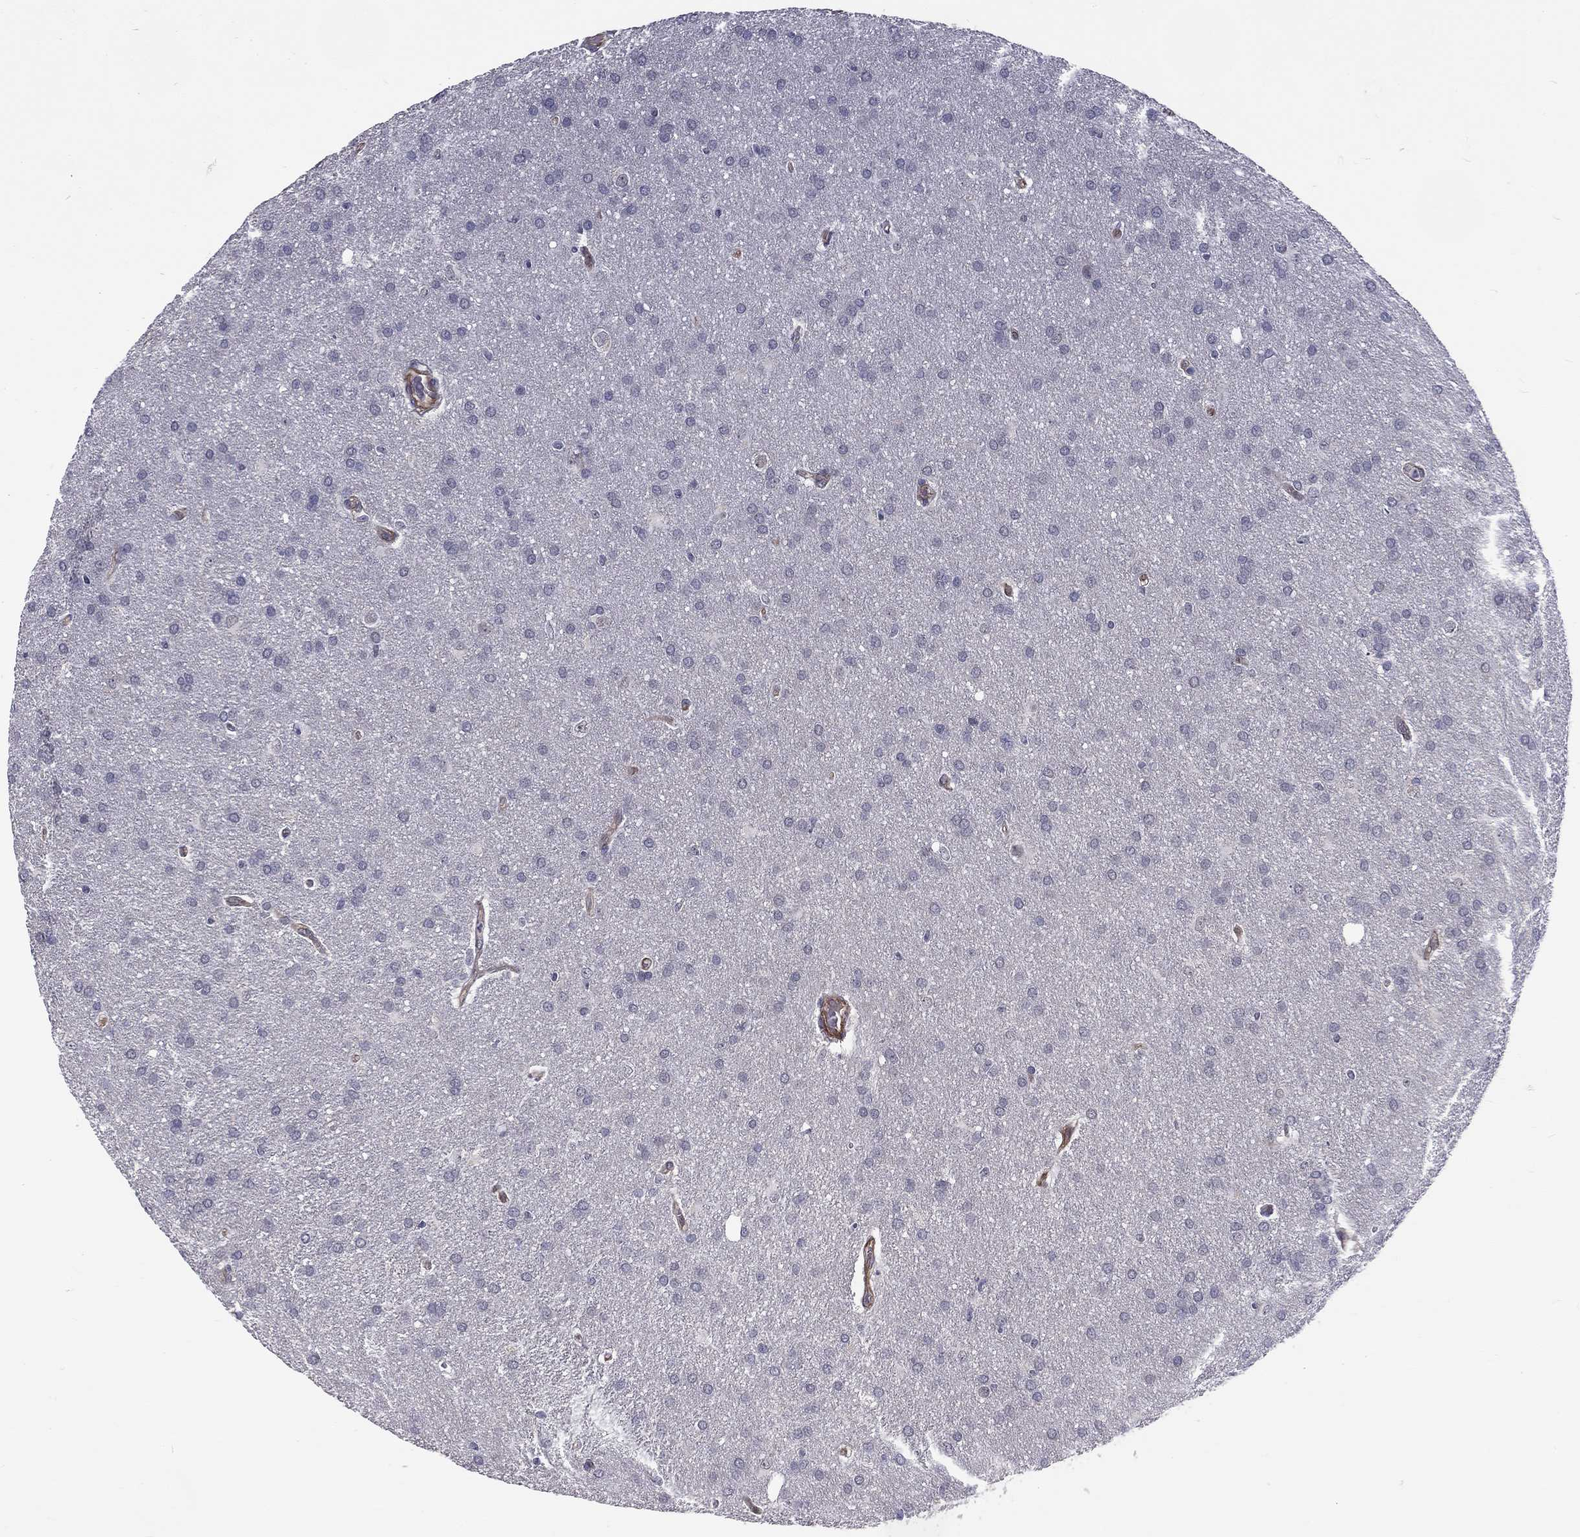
{"staining": {"intensity": "negative", "quantity": "none", "location": "none"}, "tissue": "glioma", "cell_type": "Tumor cells", "image_type": "cancer", "snomed": [{"axis": "morphology", "description": "Glioma, malignant, Low grade"}, {"axis": "topography", "description": "Brain"}], "caption": "There is no significant staining in tumor cells of glioma. The staining was performed using DAB to visualize the protein expression in brown, while the nuclei were stained in blue with hematoxylin (Magnification: 20x).", "gene": "GJB4", "patient": {"sex": "female", "age": 32}}